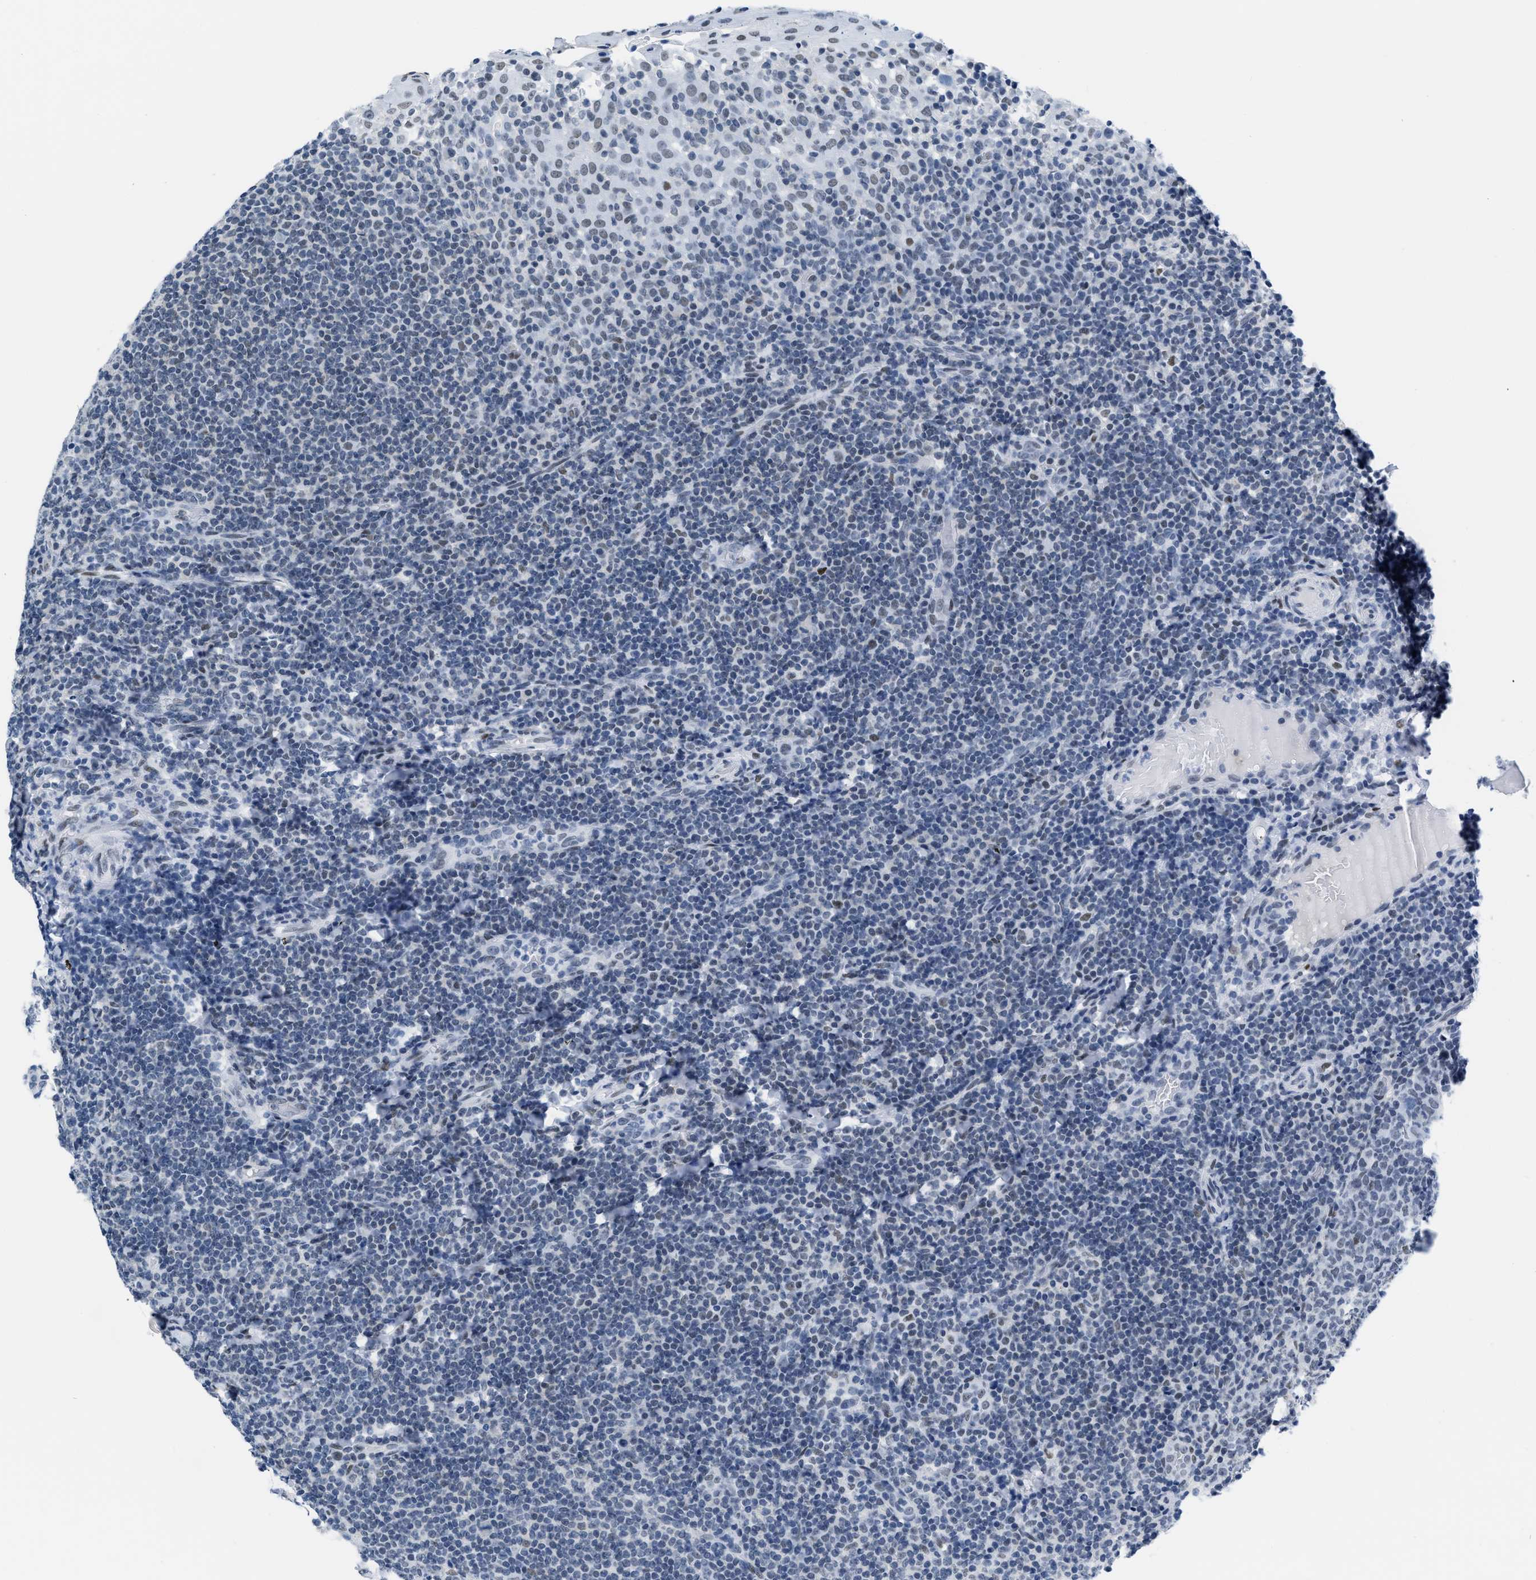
{"staining": {"intensity": "moderate", "quantity": "<25%", "location": "nuclear"}, "tissue": "tonsil", "cell_type": "Germinal center cells", "image_type": "normal", "snomed": [{"axis": "morphology", "description": "Normal tissue, NOS"}, {"axis": "topography", "description": "Tonsil"}], "caption": "This micrograph reveals immunohistochemistry (IHC) staining of normal human tonsil, with low moderate nuclear positivity in approximately <25% of germinal center cells.", "gene": "CTBP1", "patient": {"sex": "female", "age": 19}}